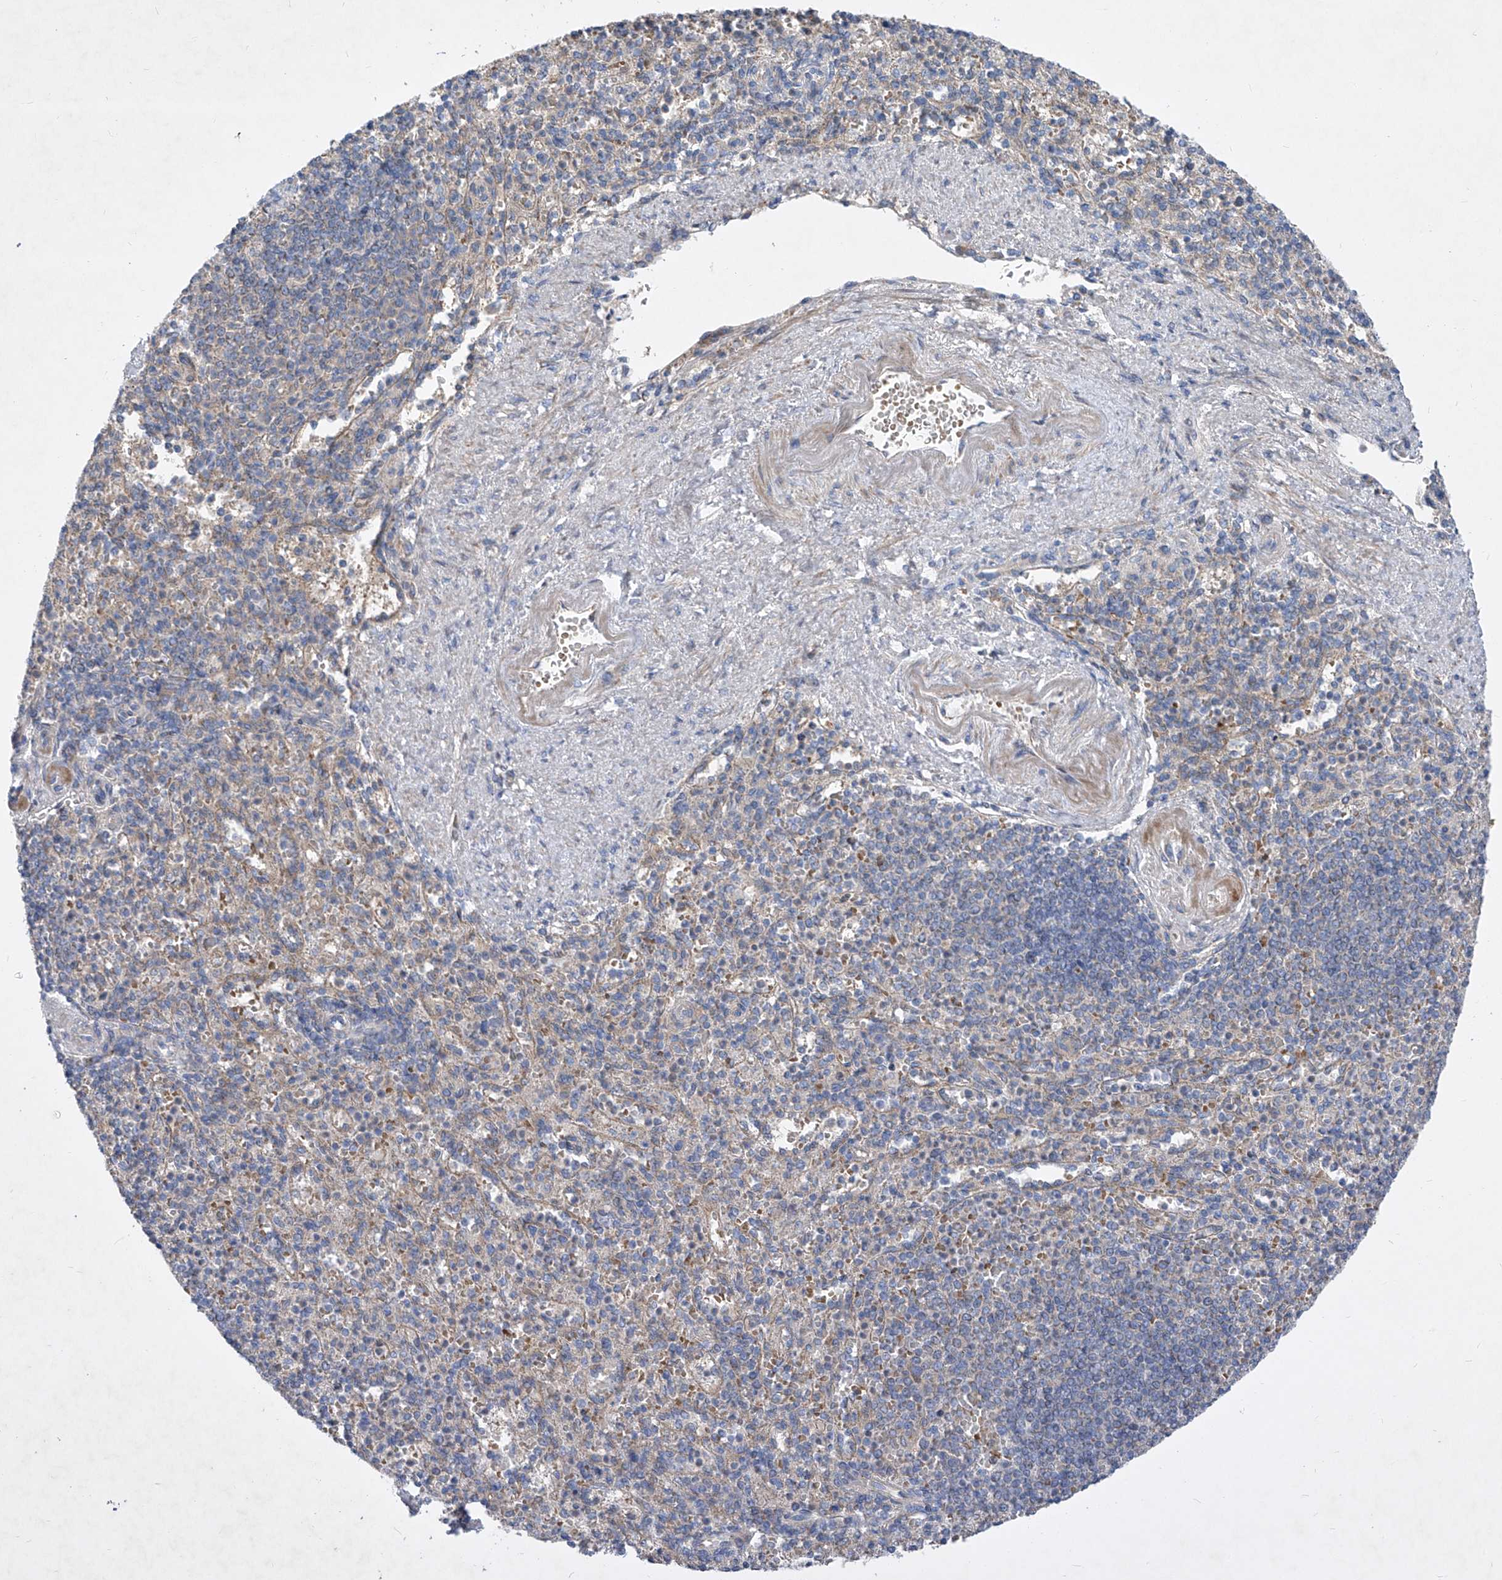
{"staining": {"intensity": "negative", "quantity": "none", "location": "none"}, "tissue": "spleen", "cell_type": "Cells in red pulp", "image_type": "normal", "snomed": [{"axis": "morphology", "description": "Normal tissue, NOS"}, {"axis": "topography", "description": "Spleen"}], "caption": "DAB (3,3'-diaminobenzidine) immunohistochemical staining of unremarkable spleen demonstrates no significant positivity in cells in red pulp.", "gene": "COQ3", "patient": {"sex": "female", "age": 74}}